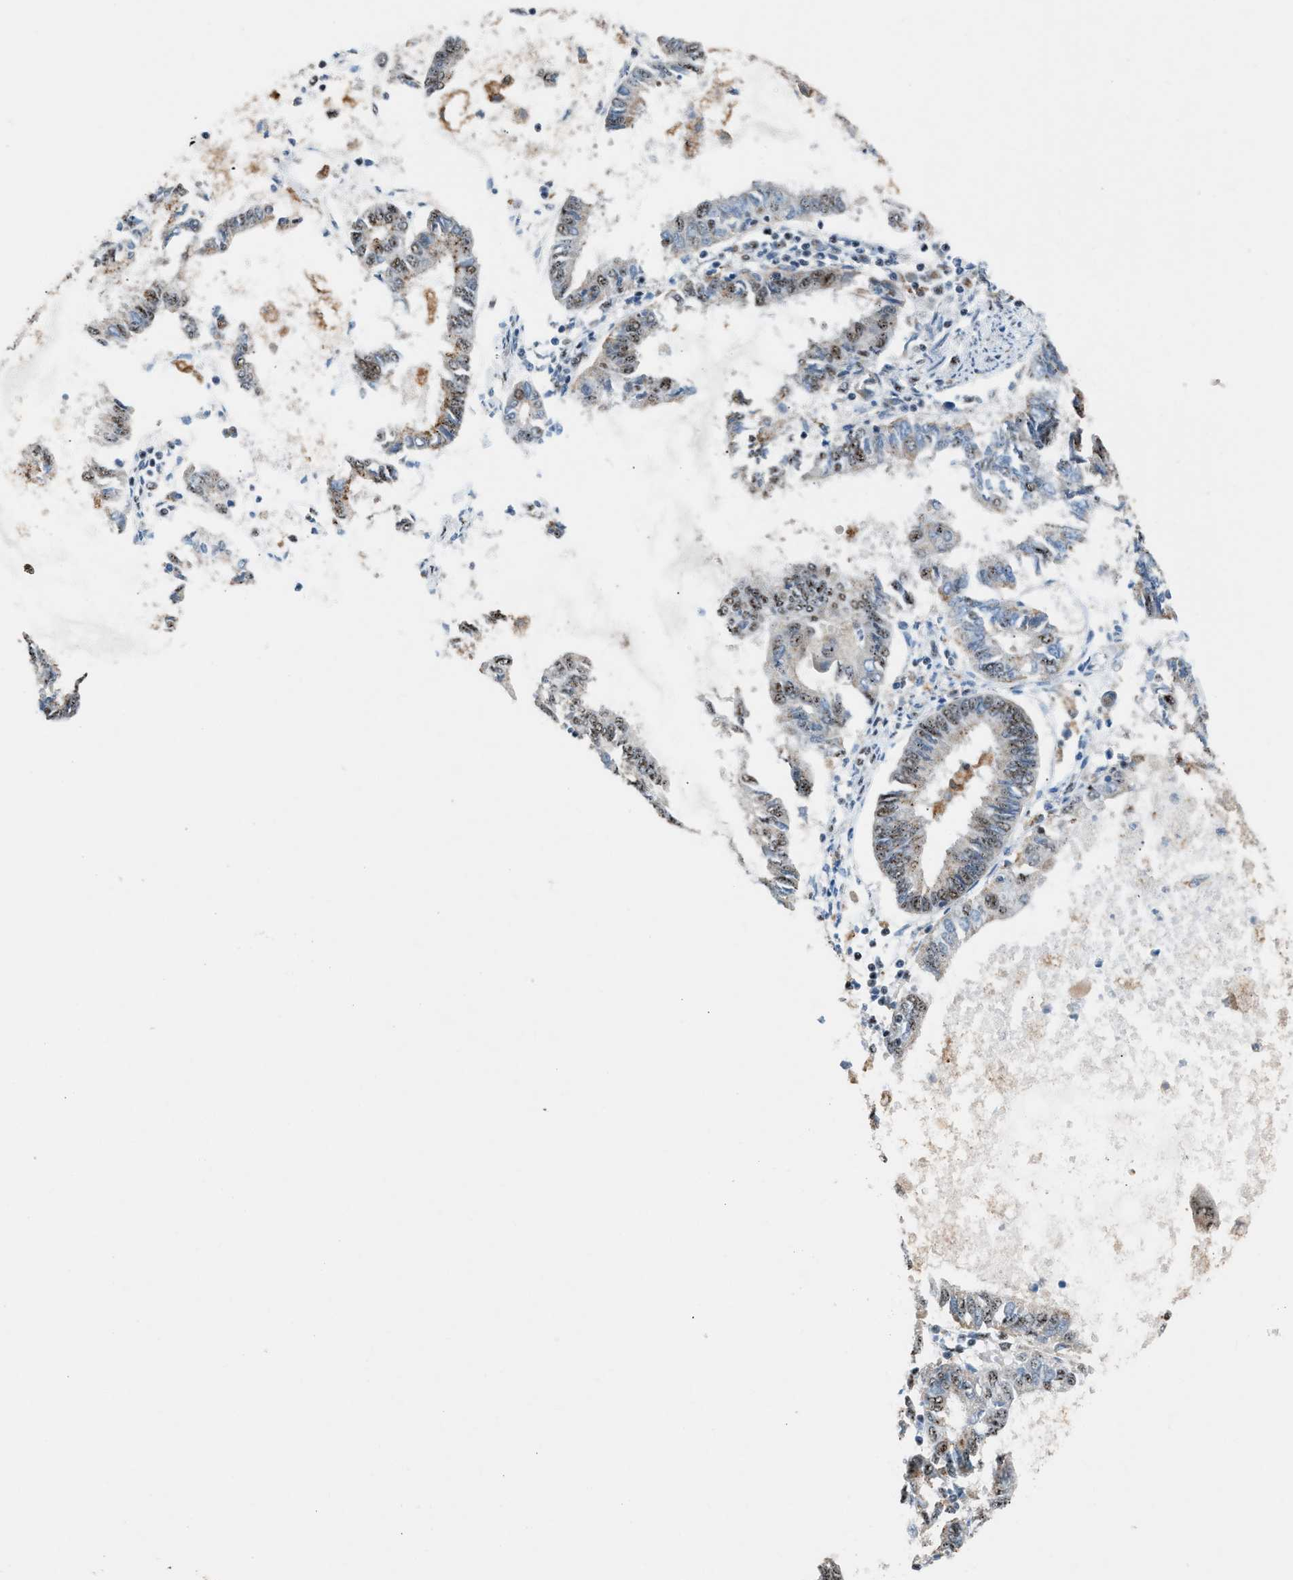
{"staining": {"intensity": "weak", "quantity": "25%-75%", "location": "cytoplasmic/membranous,nuclear"}, "tissue": "endometrial cancer", "cell_type": "Tumor cells", "image_type": "cancer", "snomed": [{"axis": "morphology", "description": "Adenocarcinoma, NOS"}, {"axis": "topography", "description": "Endometrium"}], "caption": "Human endometrial cancer (adenocarcinoma) stained with a protein marker displays weak staining in tumor cells.", "gene": "CENPP", "patient": {"sex": "female", "age": 86}}